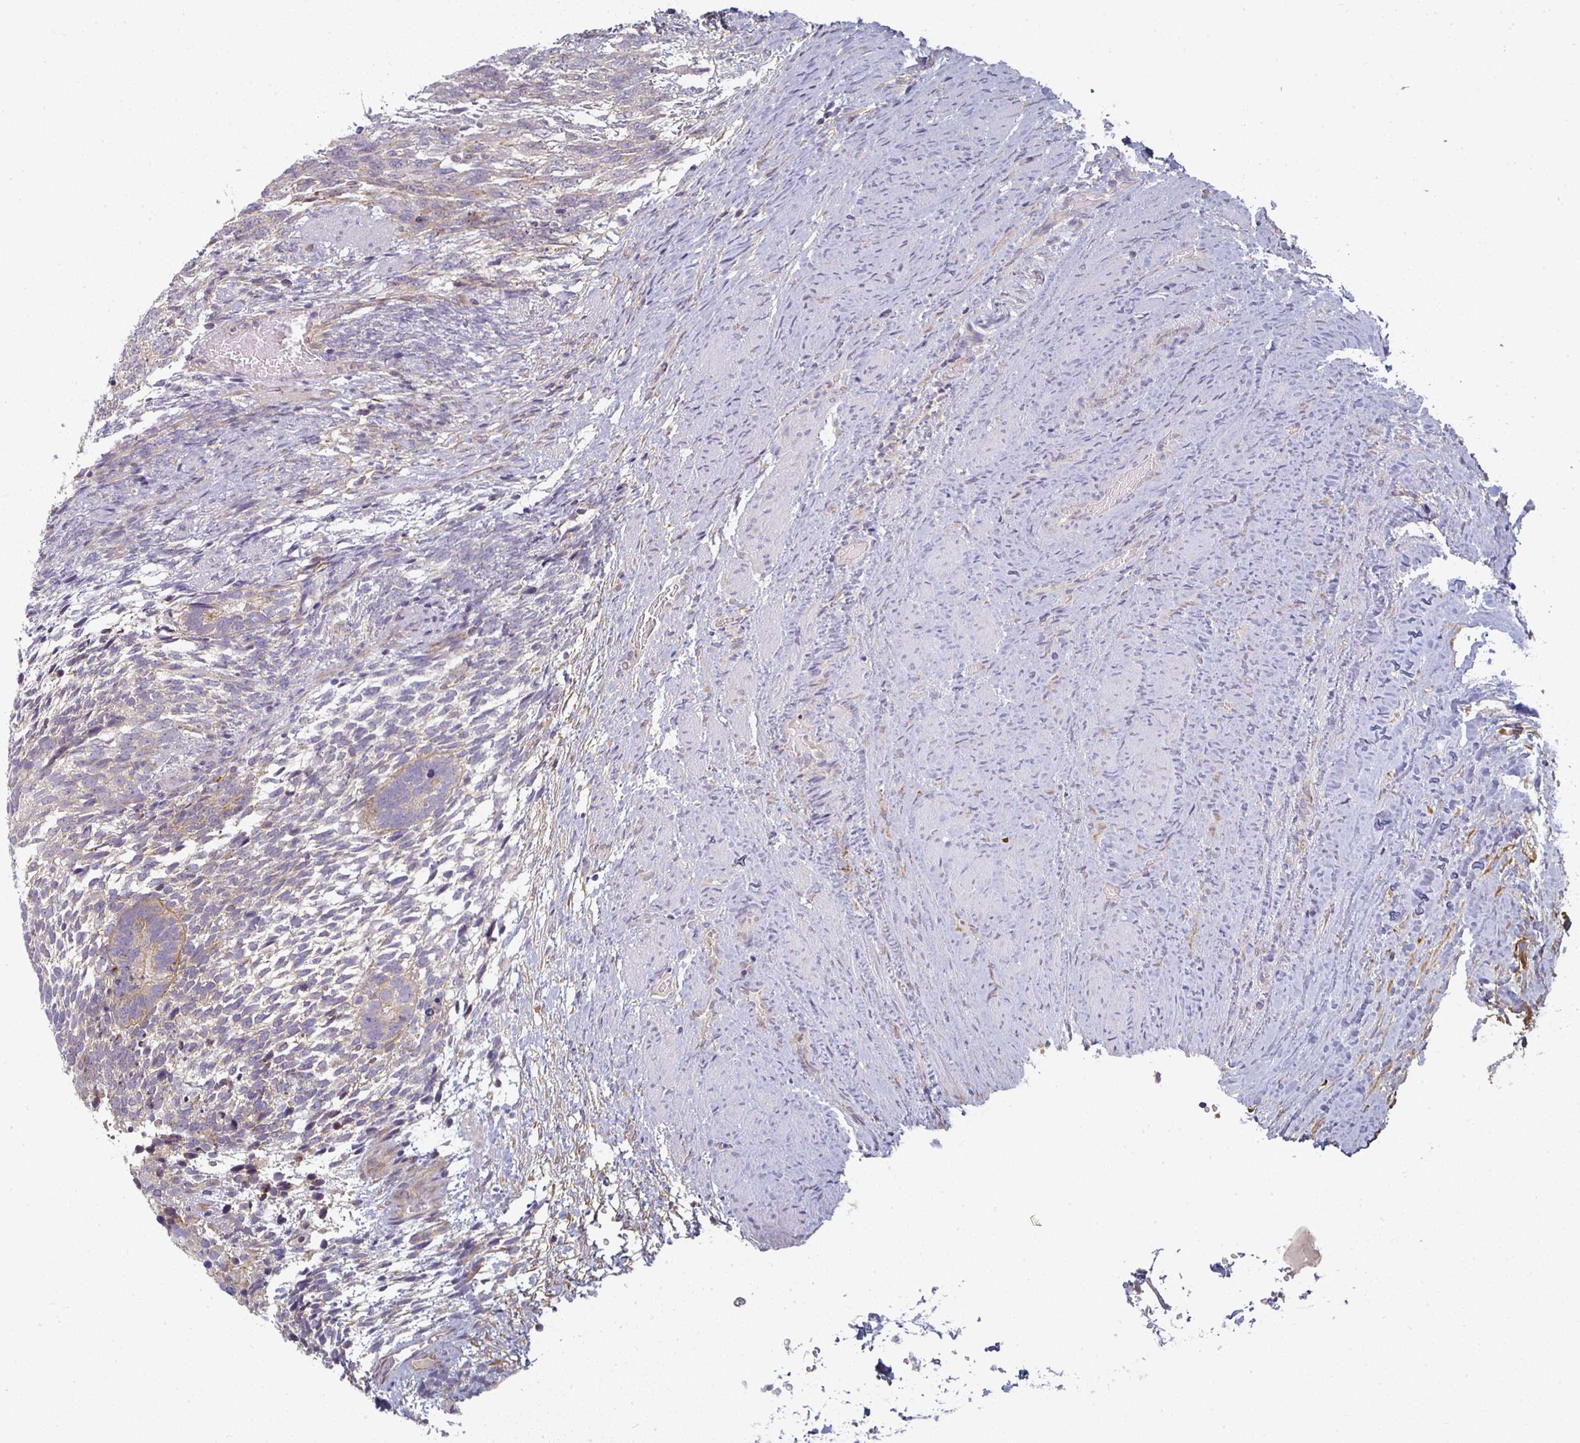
{"staining": {"intensity": "moderate", "quantity": "<25%", "location": "cytoplasmic/membranous"}, "tissue": "testis cancer", "cell_type": "Tumor cells", "image_type": "cancer", "snomed": [{"axis": "morphology", "description": "Carcinoma, Embryonal, NOS"}, {"axis": "topography", "description": "Testis"}], "caption": "A brown stain shows moderate cytoplasmic/membranous positivity of a protein in human embryonal carcinoma (testis) tumor cells. The staining was performed using DAB (3,3'-diaminobenzidine) to visualize the protein expression in brown, while the nuclei were stained in blue with hematoxylin (Magnification: 20x).", "gene": "CTHRC1", "patient": {"sex": "male", "age": 23}}